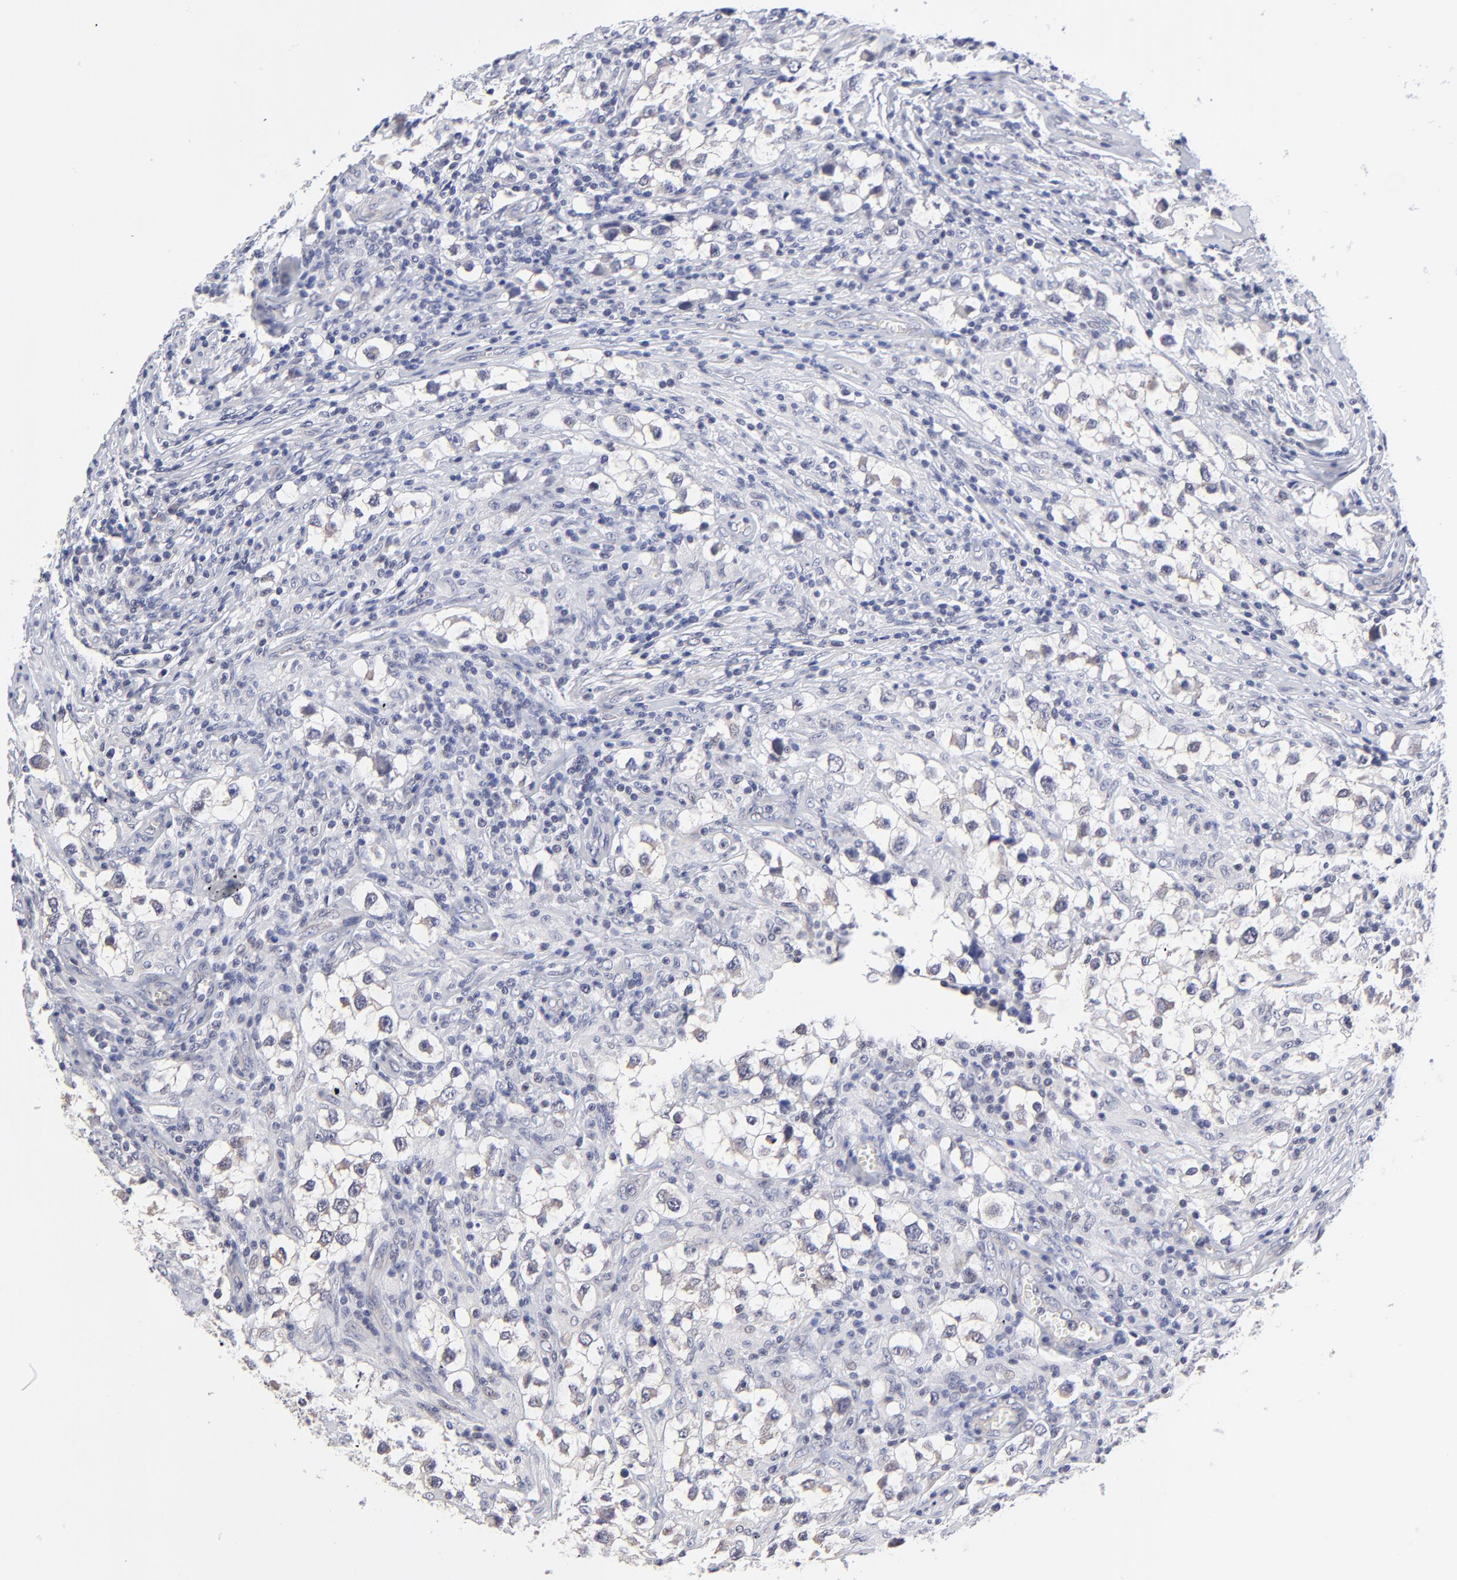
{"staining": {"intensity": "negative", "quantity": "none", "location": "none"}, "tissue": "testis cancer", "cell_type": "Tumor cells", "image_type": "cancer", "snomed": [{"axis": "morphology", "description": "Seminoma, NOS"}, {"axis": "topography", "description": "Testis"}], "caption": "Image shows no protein expression in tumor cells of testis seminoma tissue.", "gene": "FBXO8", "patient": {"sex": "male", "age": 32}}